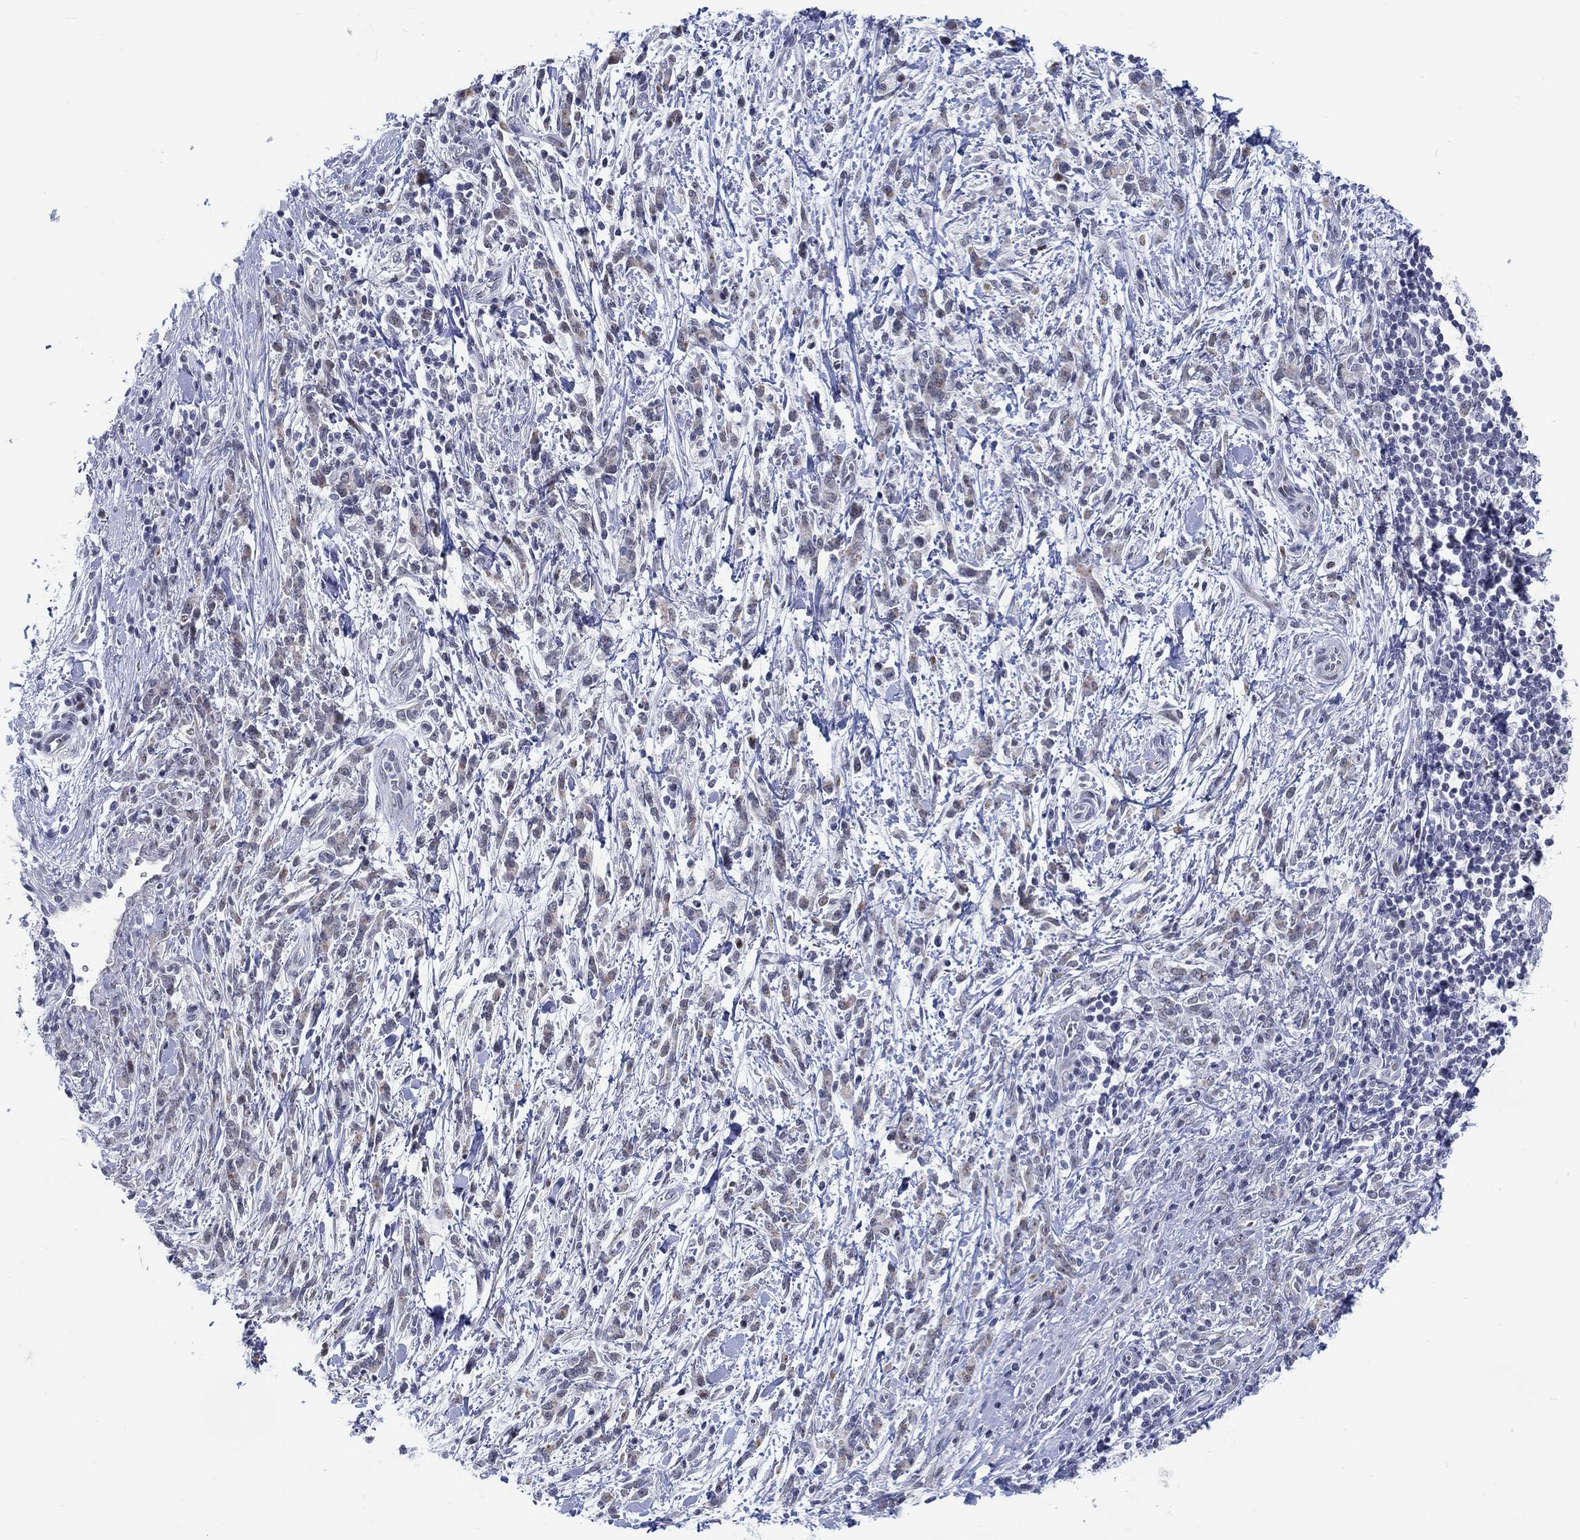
{"staining": {"intensity": "negative", "quantity": "none", "location": "none"}, "tissue": "stomach cancer", "cell_type": "Tumor cells", "image_type": "cancer", "snomed": [{"axis": "morphology", "description": "Adenocarcinoma, NOS"}, {"axis": "topography", "description": "Stomach"}], "caption": "High power microscopy histopathology image of an IHC image of stomach cancer (adenocarcinoma), revealing no significant positivity in tumor cells.", "gene": "NEU3", "patient": {"sex": "female", "age": 57}}